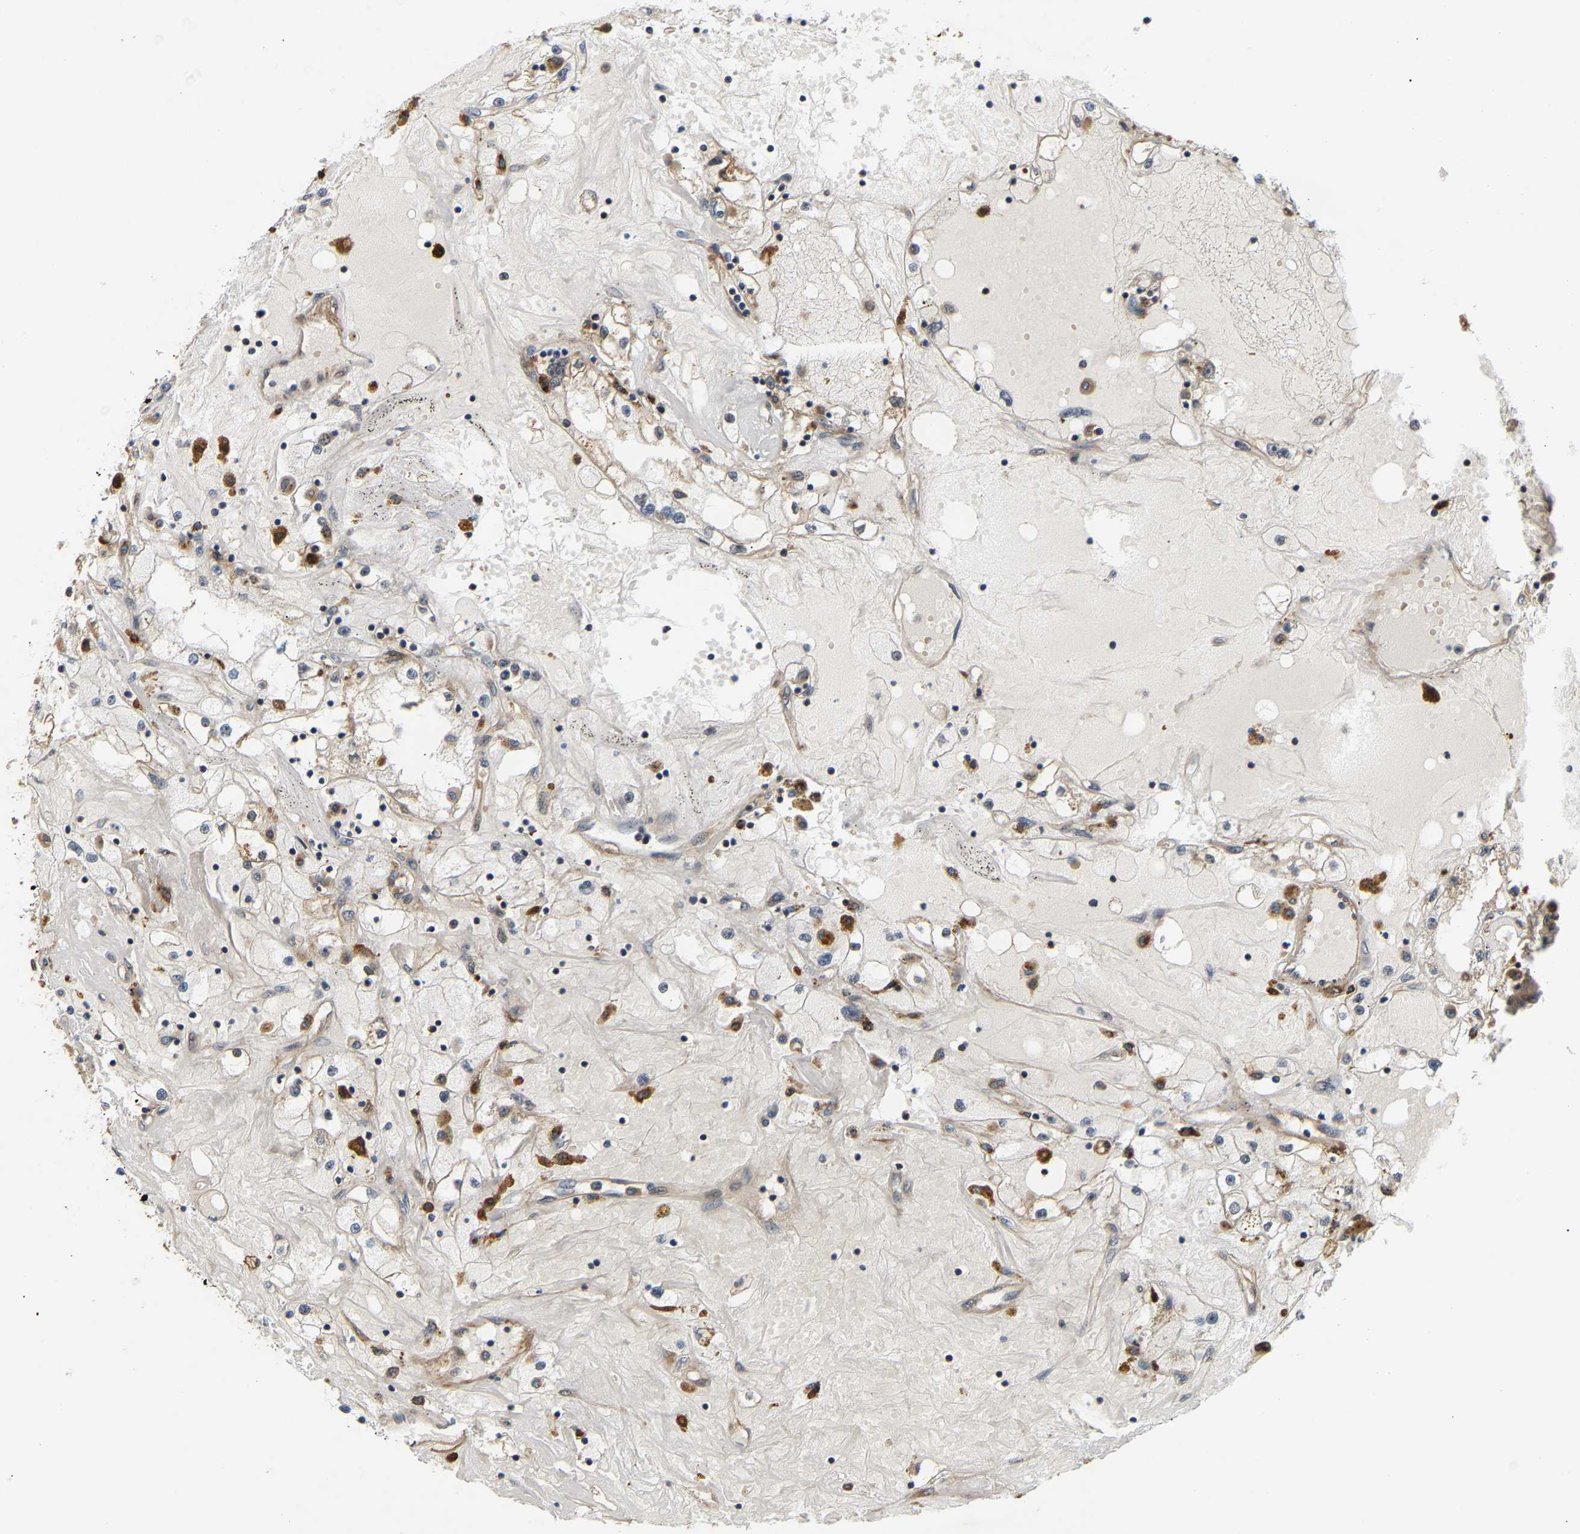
{"staining": {"intensity": "weak", "quantity": "<25%", "location": "cytoplasmic/membranous"}, "tissue": "renal cancer", "cell_type": "Tumor cells", "image_type": "cancer", "snomed": [{"axis": "morphology", "description": "Adenocarcinoma, NOS"}, {"axis": "topography", "description": "Kidney"}], "caption": "Histopathology image shows no protein positivity in tumor cells of renal cancer tissue.", "gene": "LARP6", "patient": {"sex": "male", "age": 56}}